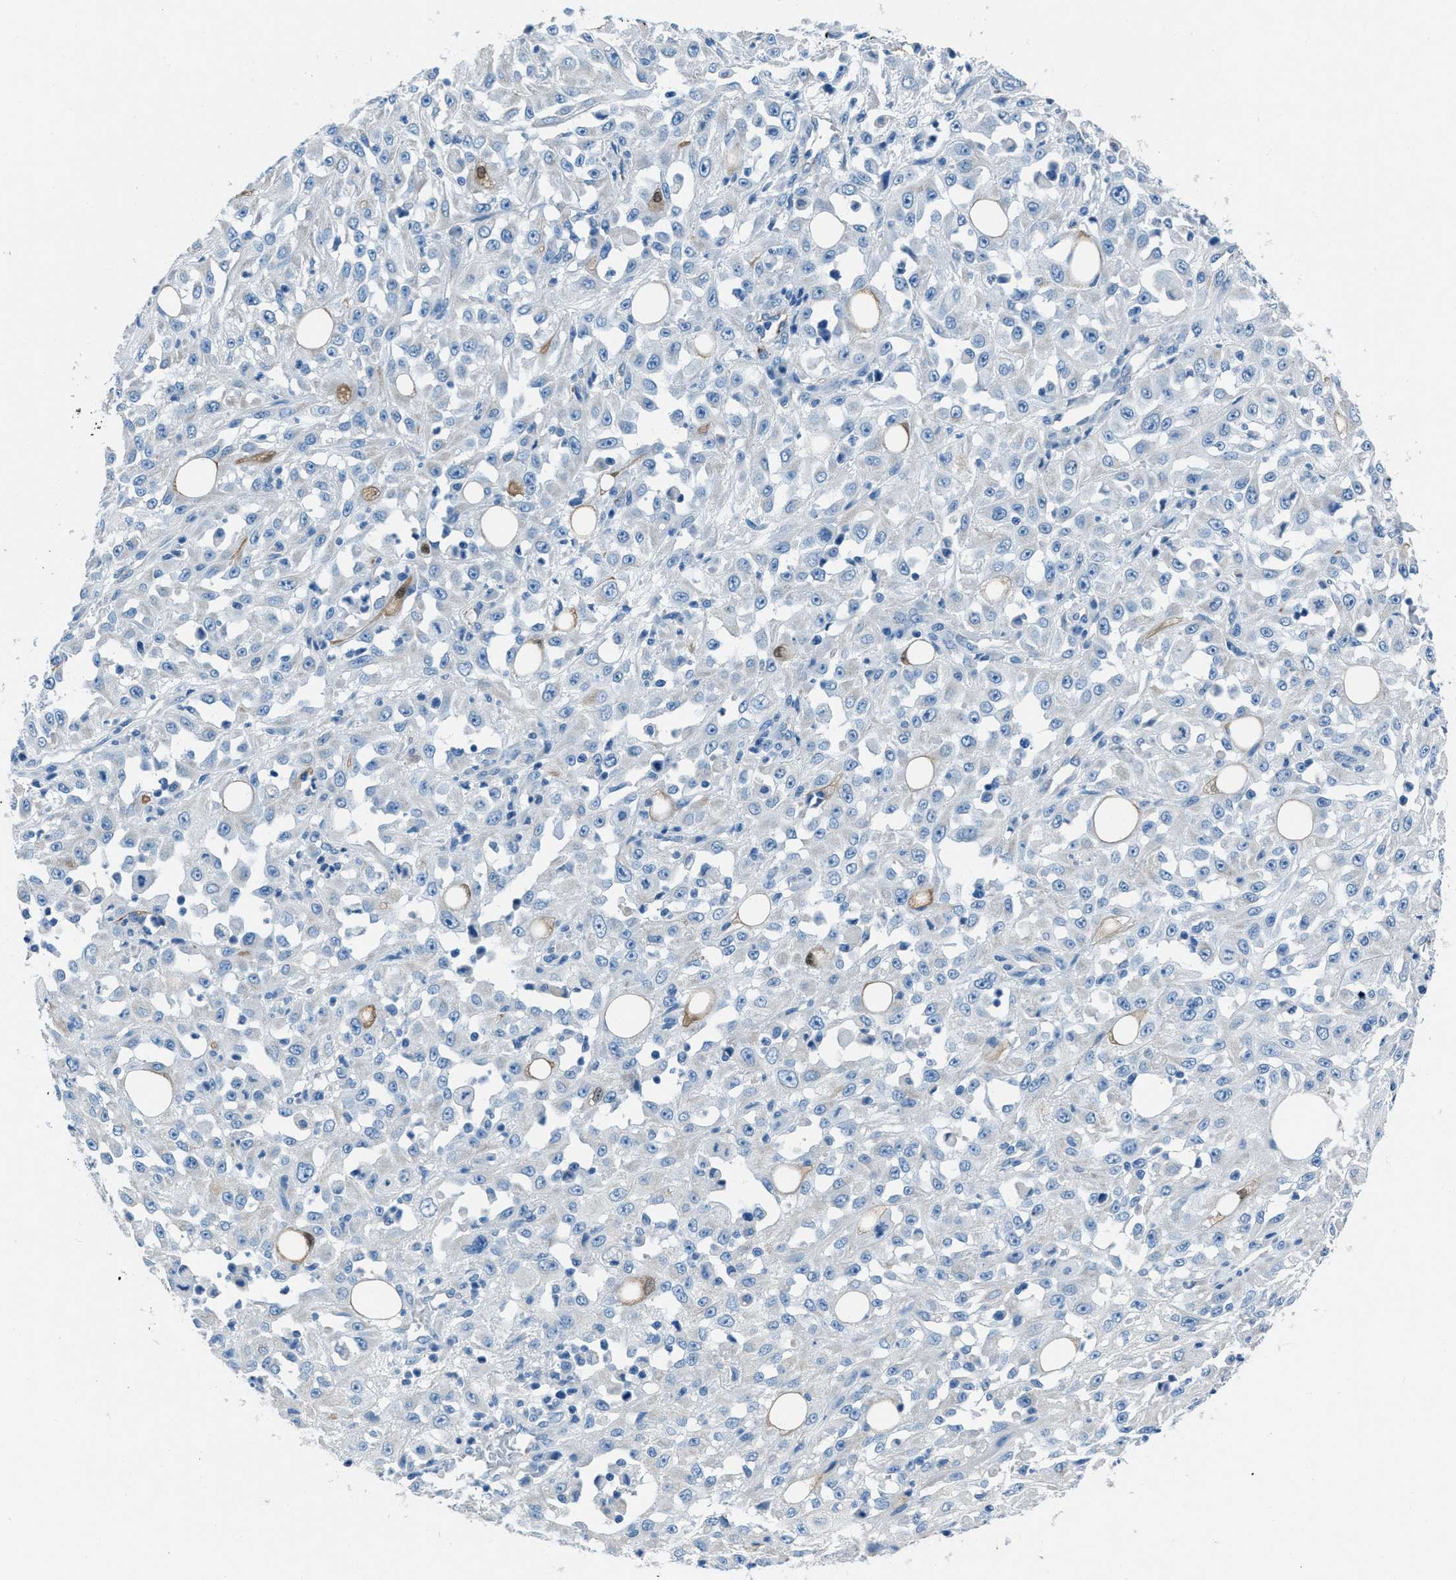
{"staining": {"intensity": "negative", "quantity": "none", "location": "none"}, "tissue": "skin cancer", "cell_type": "Tumor cells", "image_type": "cancer", "snomed": [{"axis": "morphology", "description": "Squamous cell carcinoma, NOS"}, {"axis": "morphology", "description": "Squamous cell carcinoma, metastatic, NOS"}, {"axis": "topography", "description": "Skin"}, {"axis": "topography", "description": "Lymph node"}], "caption": "Photomicrograph shows no protein positivity in tumor cells of skin squamous cell carcinoma tissue. The staining was performed using DAB to visualize the protein expression in brown, while the nuclei were stained in blue with hematoxylin (Magnification: 20x).", "gene": "AMACR", "patient": {"sex": "male", "age": 75}}